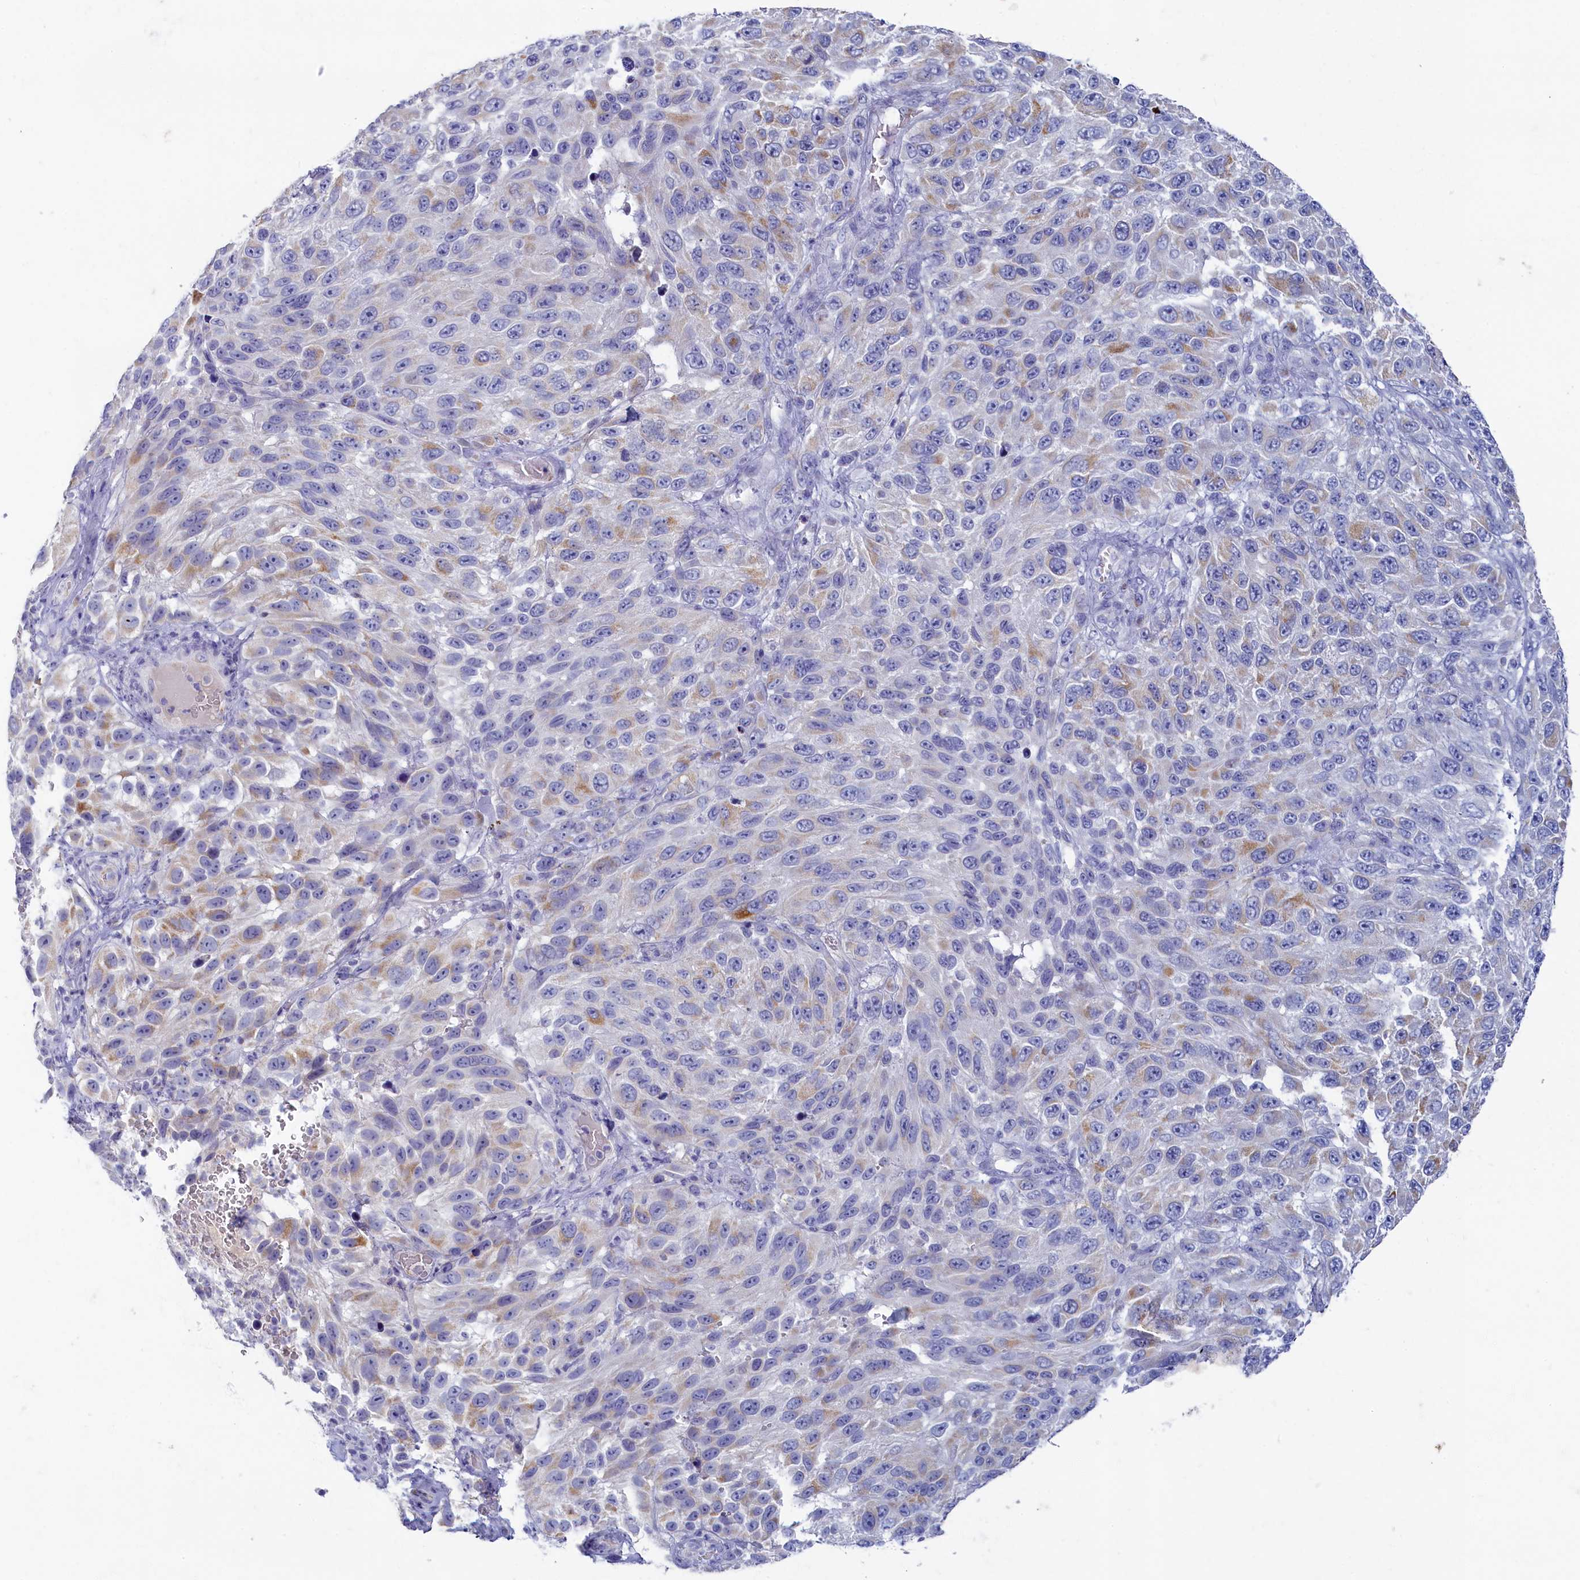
{"staining": {"intensity": "moderate", "quantity": "<25%", "location": "cytoplasmic/membranous"}, "tissue": "melanoma", "cell_type": "Tumor cells", "image_type": "cancer", "snomed": [{"axis": "morphology", "description": "Malignant melanoma, NOS"}, {"axis": "topography", "description": "Skin"}], "caption": "DAB (3,3'-diaminobenzidine) immunohistochemical staining of human malignant melanoma shows moderate cytoplasmic/membranous protein staining in approximately <25% of tumor cells.", "gene": "OCIAD2", "patient": {"sex": "female", "age": 96}}